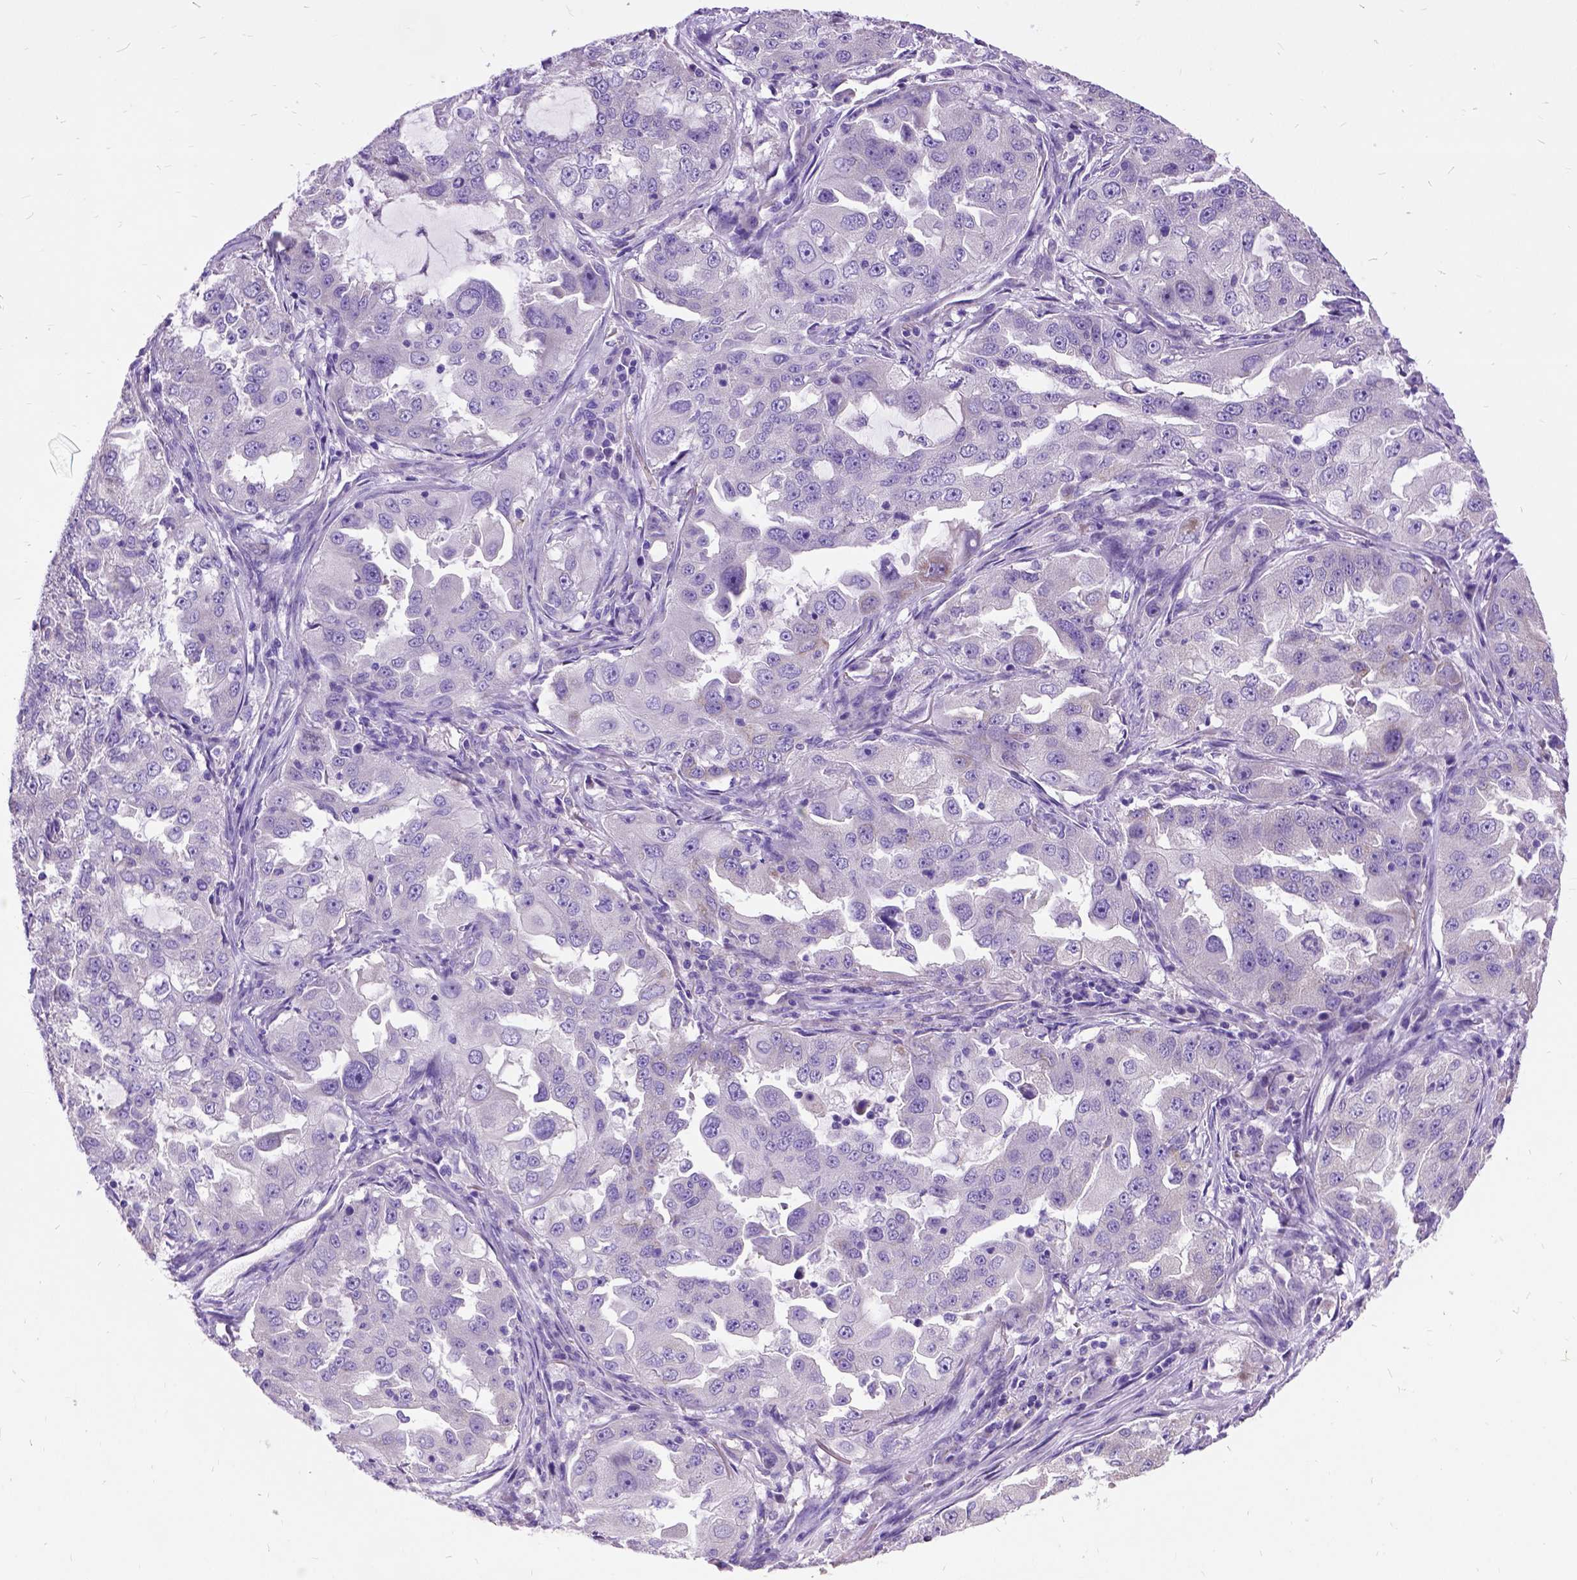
{"staining": {"intensity": "negative", "quantity": "none", "location": "none"}, "tissue": "lung cancer", "cell_type": "Tumor cells", "image_type": "cancer", "snomed": [{"axis": "morphology", "description": "Adenocarcinoma, NOS"}, {"axis": "topography", "description": "Lung"}], "caption": "Immunohistochemistry (IHC) of human lung adenocarcinoma exhibits no expression in tumor cells.", "gene": "CFAP54", "patient": {"sex": "female", "age": 61}}